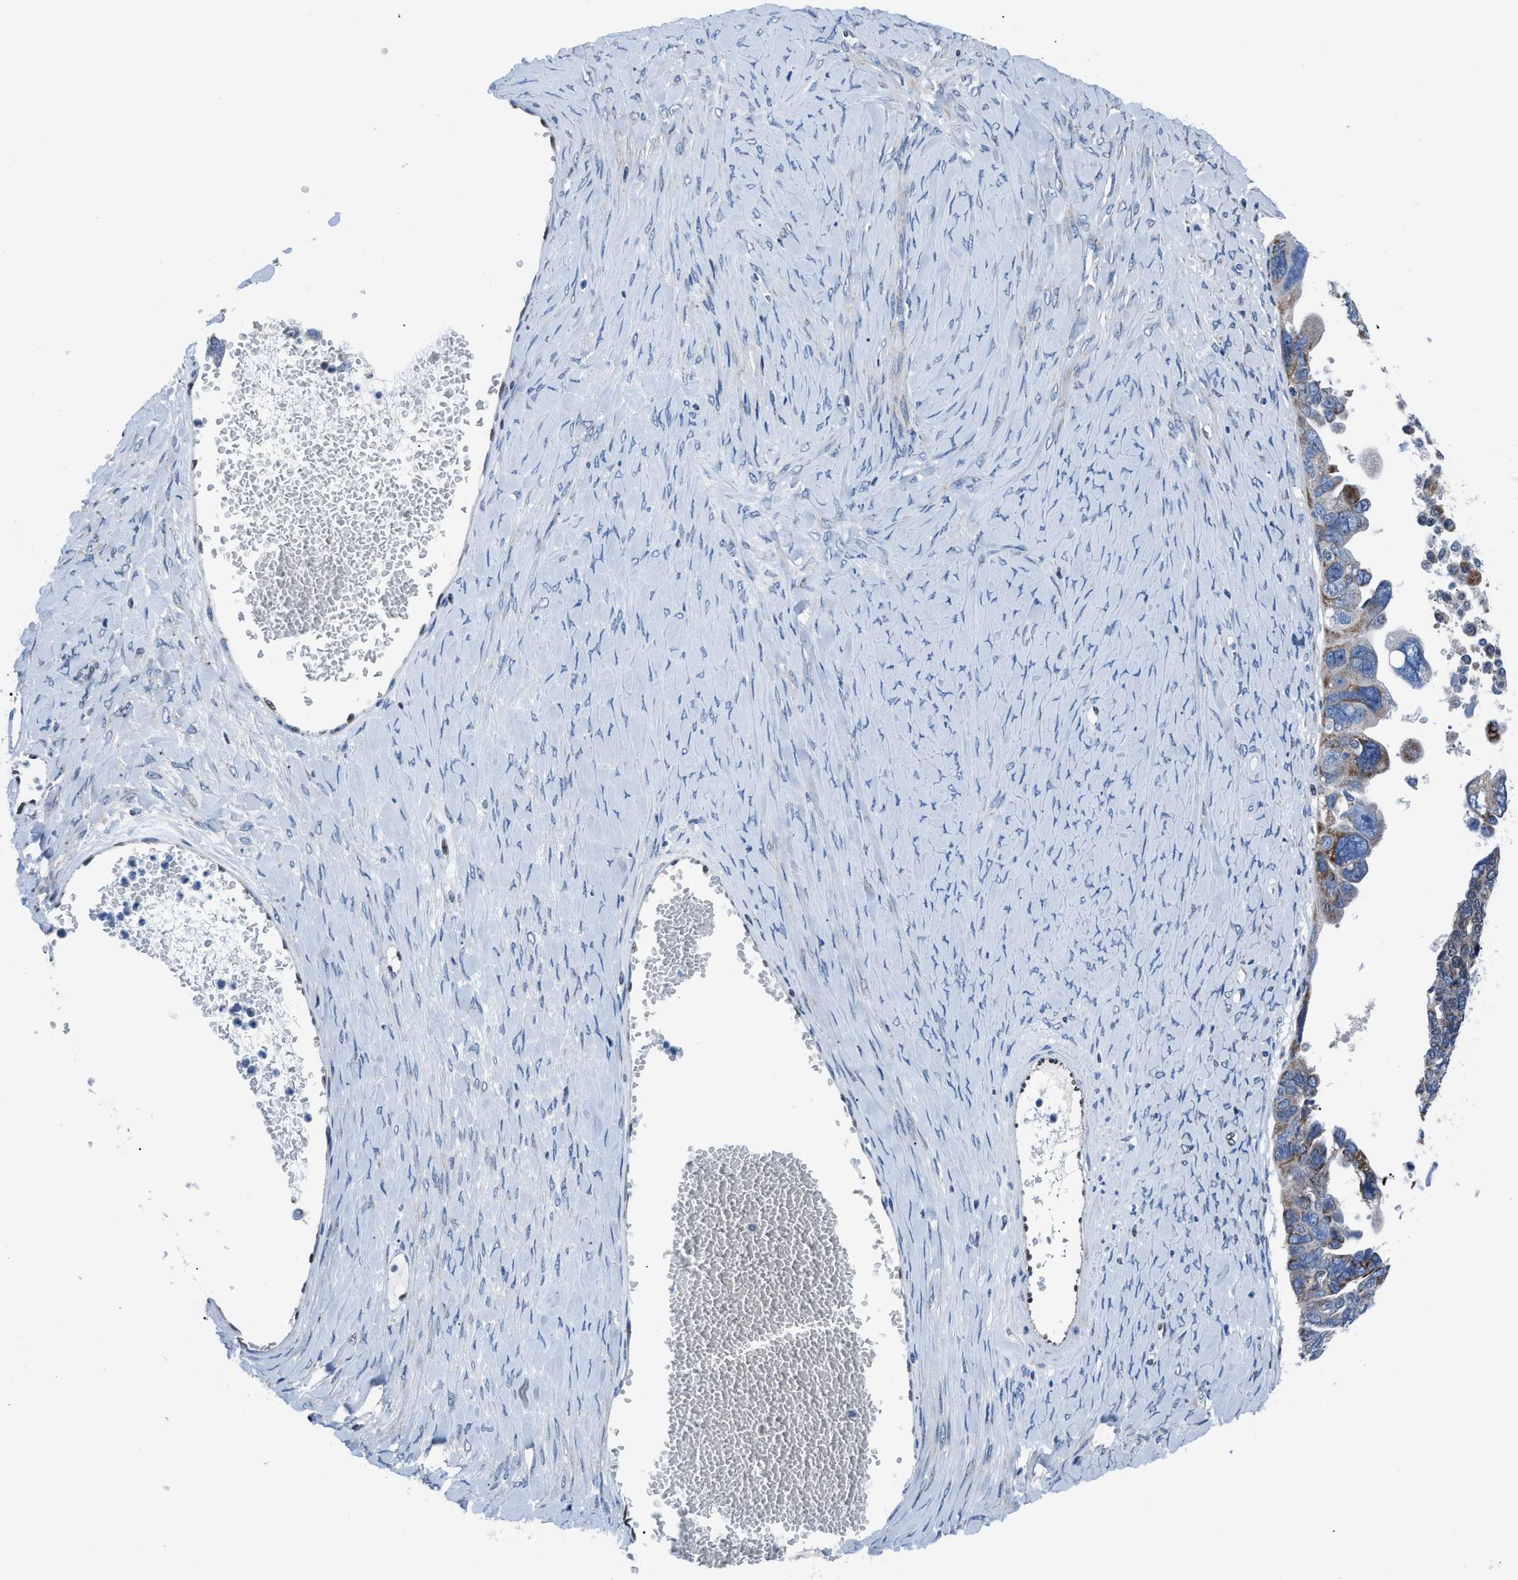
{"staining": {"intensity": "weak", "quantity": "25%-75%", "location": "cytoplasmic/membranous"}, "tissue": "ovarian cancer", "cell_type": "Tumor cells", "image_type": "cancer", "snomed": [{"axis": "morphology", "description": "Cystadenocarcinoma, serous, NOS"}, {"axis": "topography", "description": "Ovary"}], "caption": "IHC of ovarian cancer (serous cystadenocarcinoma) reveals low levels of weak cytoplasmic/membranous positivity in approximately 25%-75% of tumor cells.", "gene": "LMO2", "patient": {"sex": "female", "age": 79}}